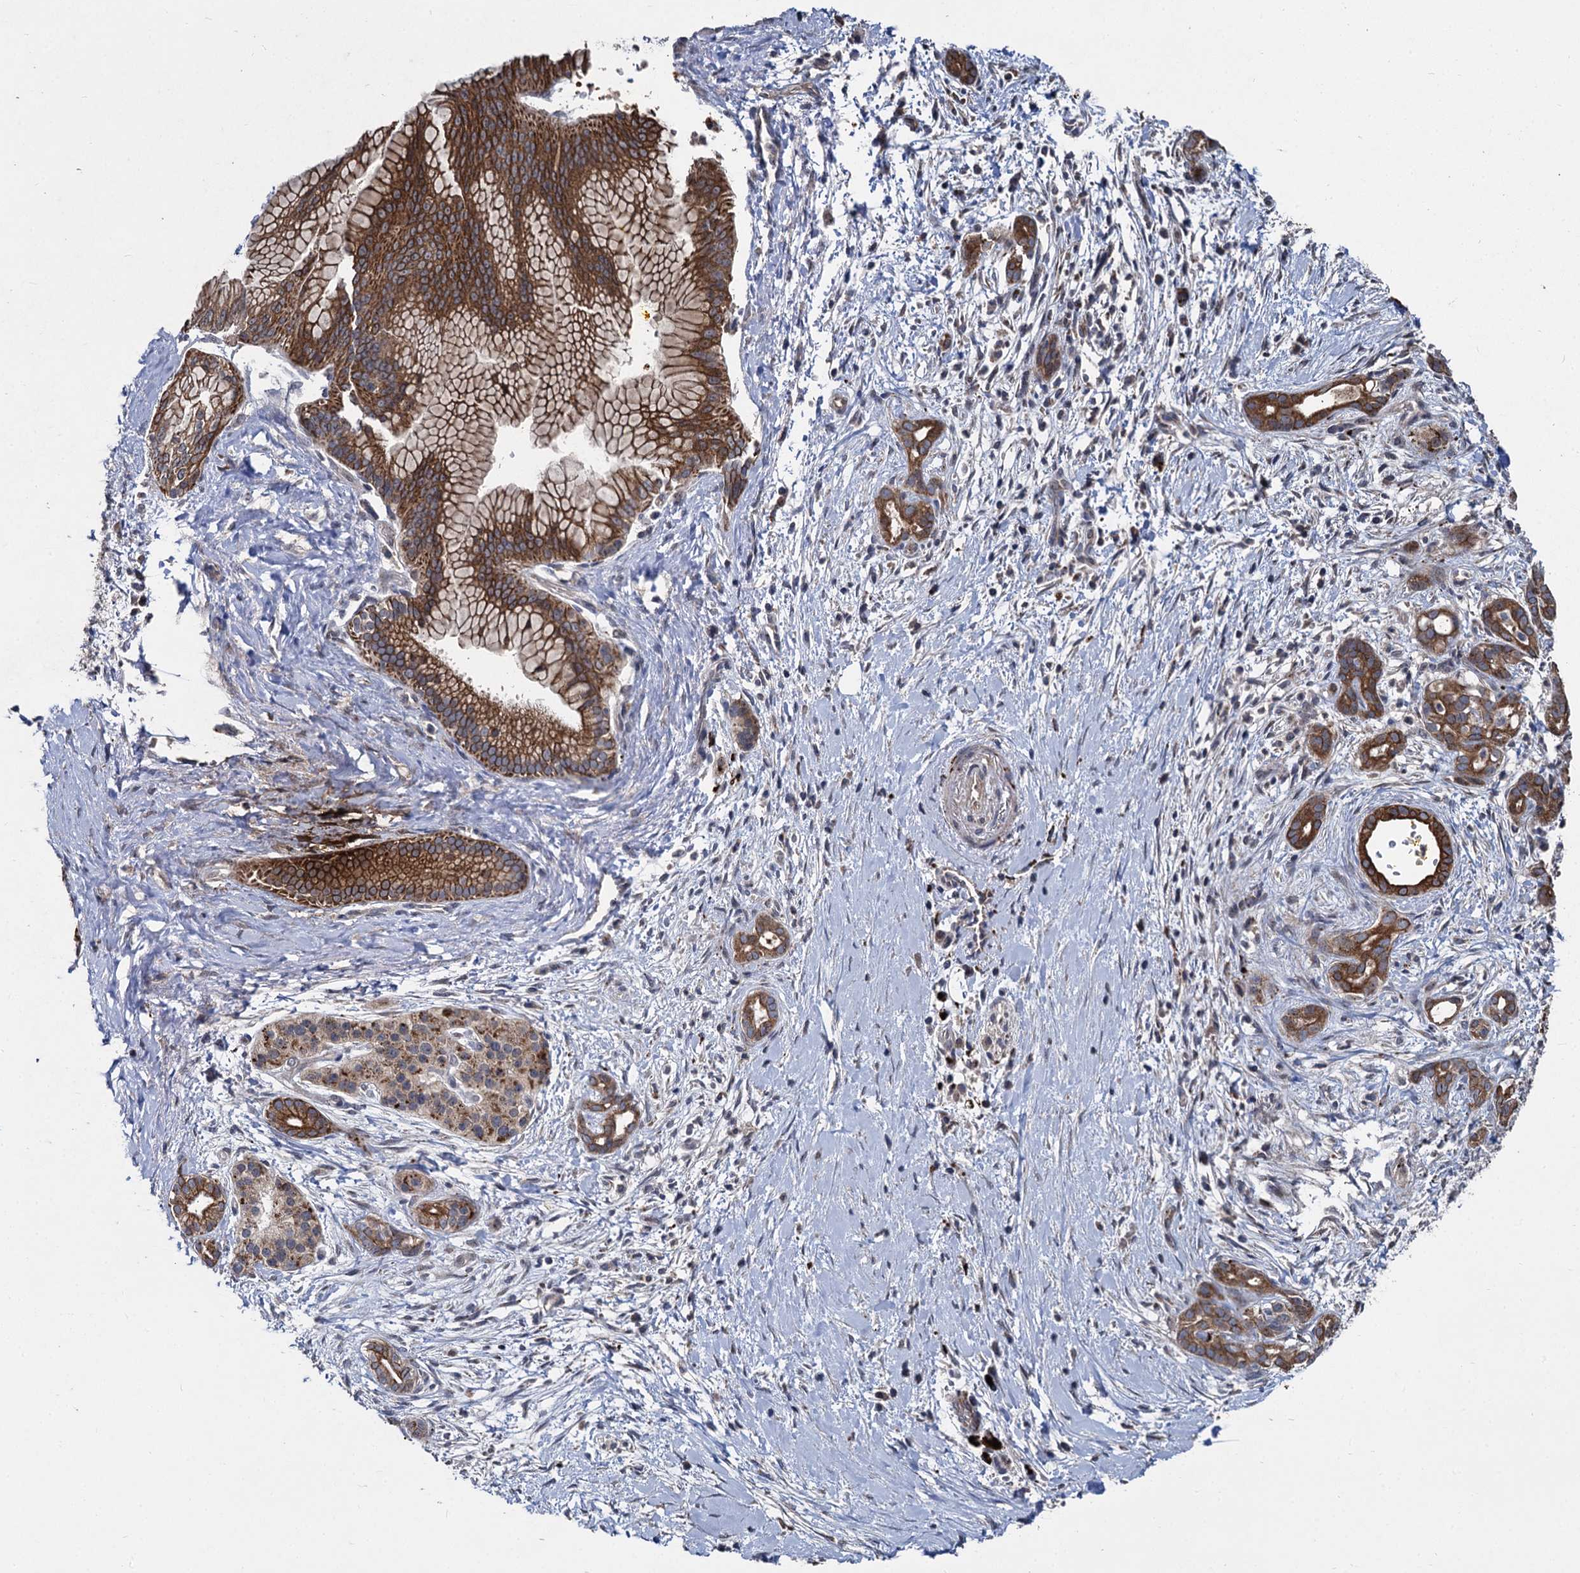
{"staining": {"intensity": "moderate", "quantity": ">75%", "location": "cytoplasmic/membranous"}, "tissue": "pancreatic cancer", "cell_type": "Tumor cells", "image_type": "cancer", "snomed": [{"axis": "morphology", "description": "Adenocarcinoma, NOS"}, {"axis": "topography", "description": "Pancreas"}], "caption": "Protein expression analysis of human pancreatic cancer reveals moderate cytoplasmic/membranous positivity in approximately >75% of tumor cells.", "gene": "BCL2L2", "patient": {"sex": "male", "age": 58}}